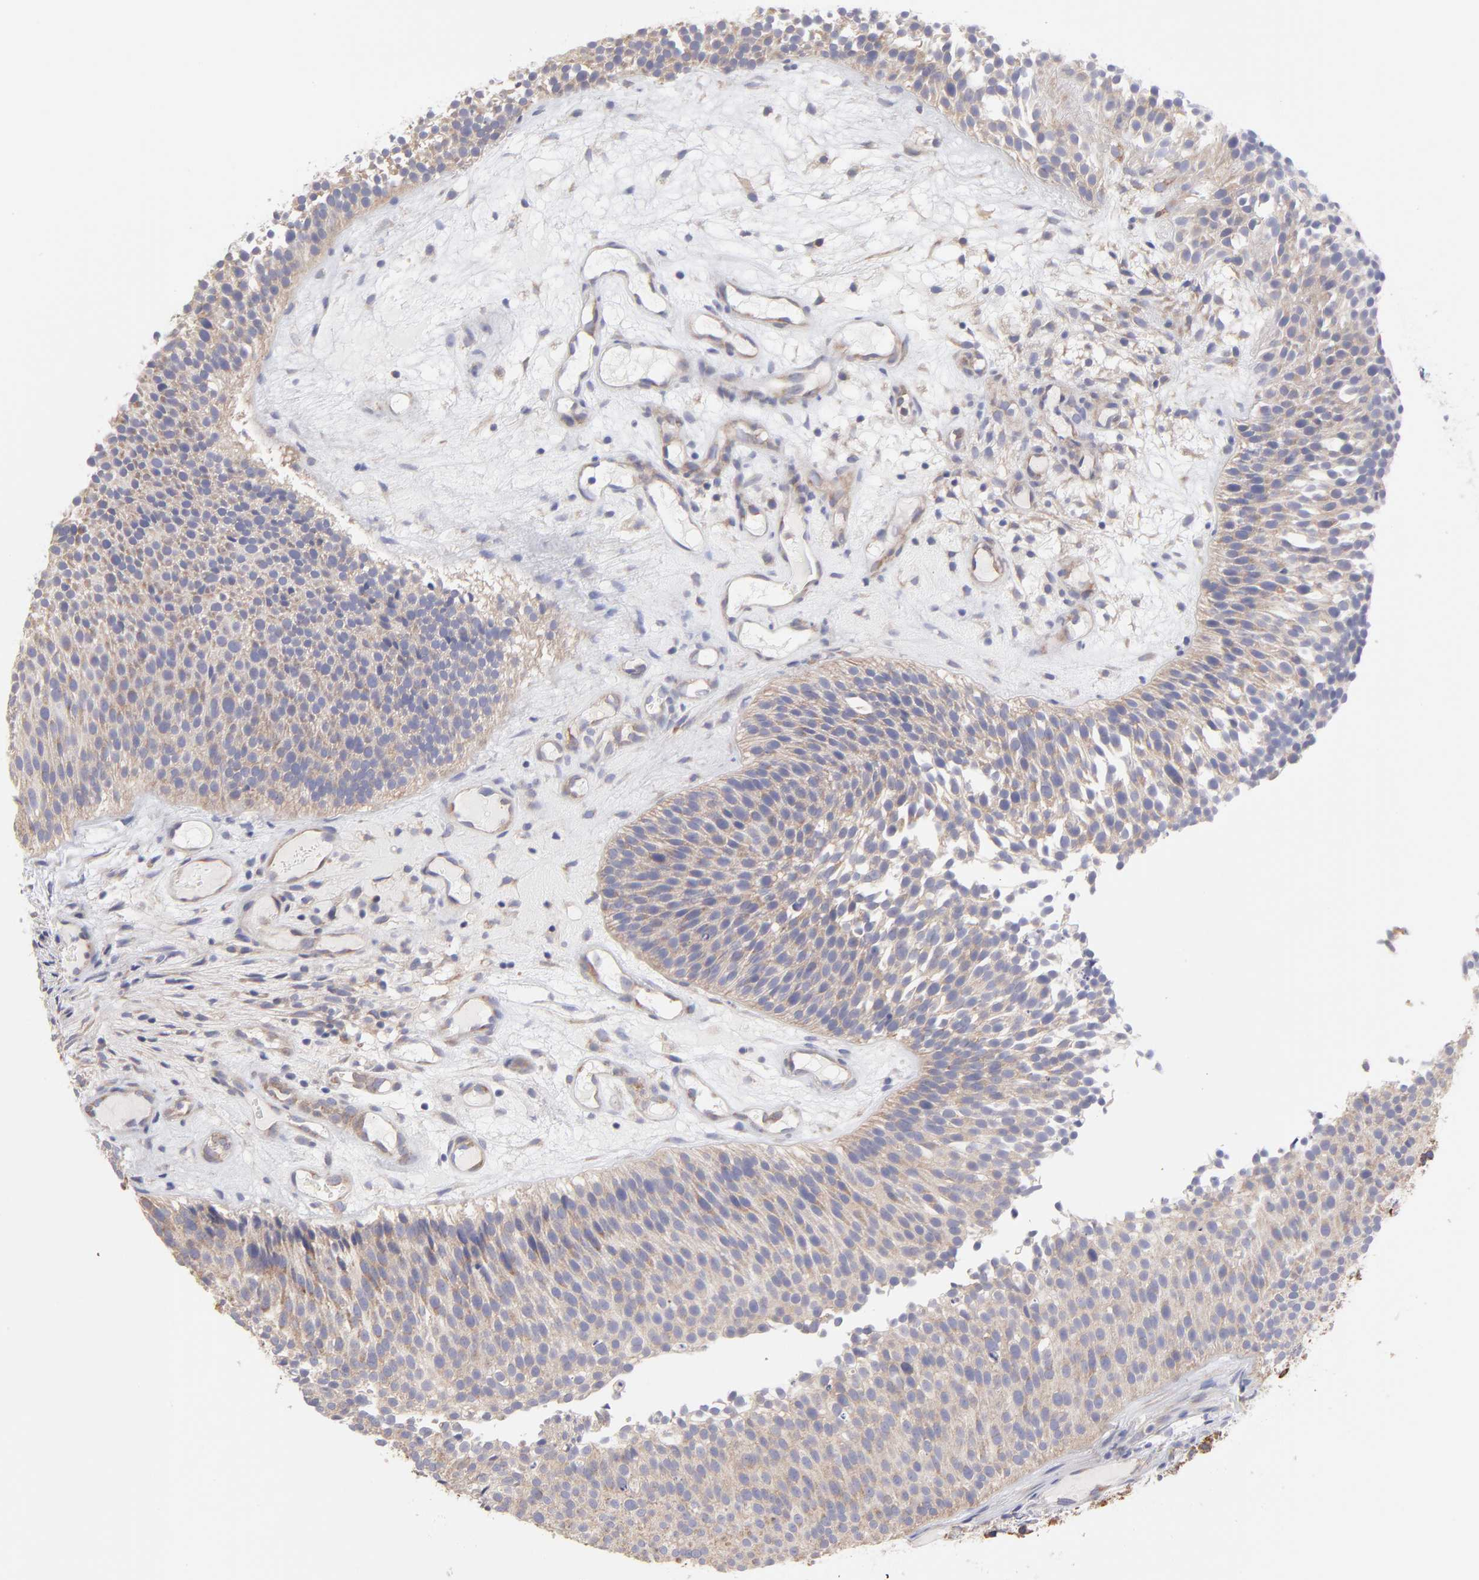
{"staining": {"intensity": "negative", "quantity": "none", "location": "none"}, "tissue": "urothelial cancer", "cell_type": "Tumor cells", "image_type": "cancer", "snomed": [{"axis": "morphology", "description": "Urothelial carcinoma, Low grade"}, {"axis": "topography", "description": "Urinary bladder"}], "caption": "Tumor cells show no significant positivity in urothelial cancer.", "gene": "RPLP0", "patient": {"sex": "male", "age": 85}}